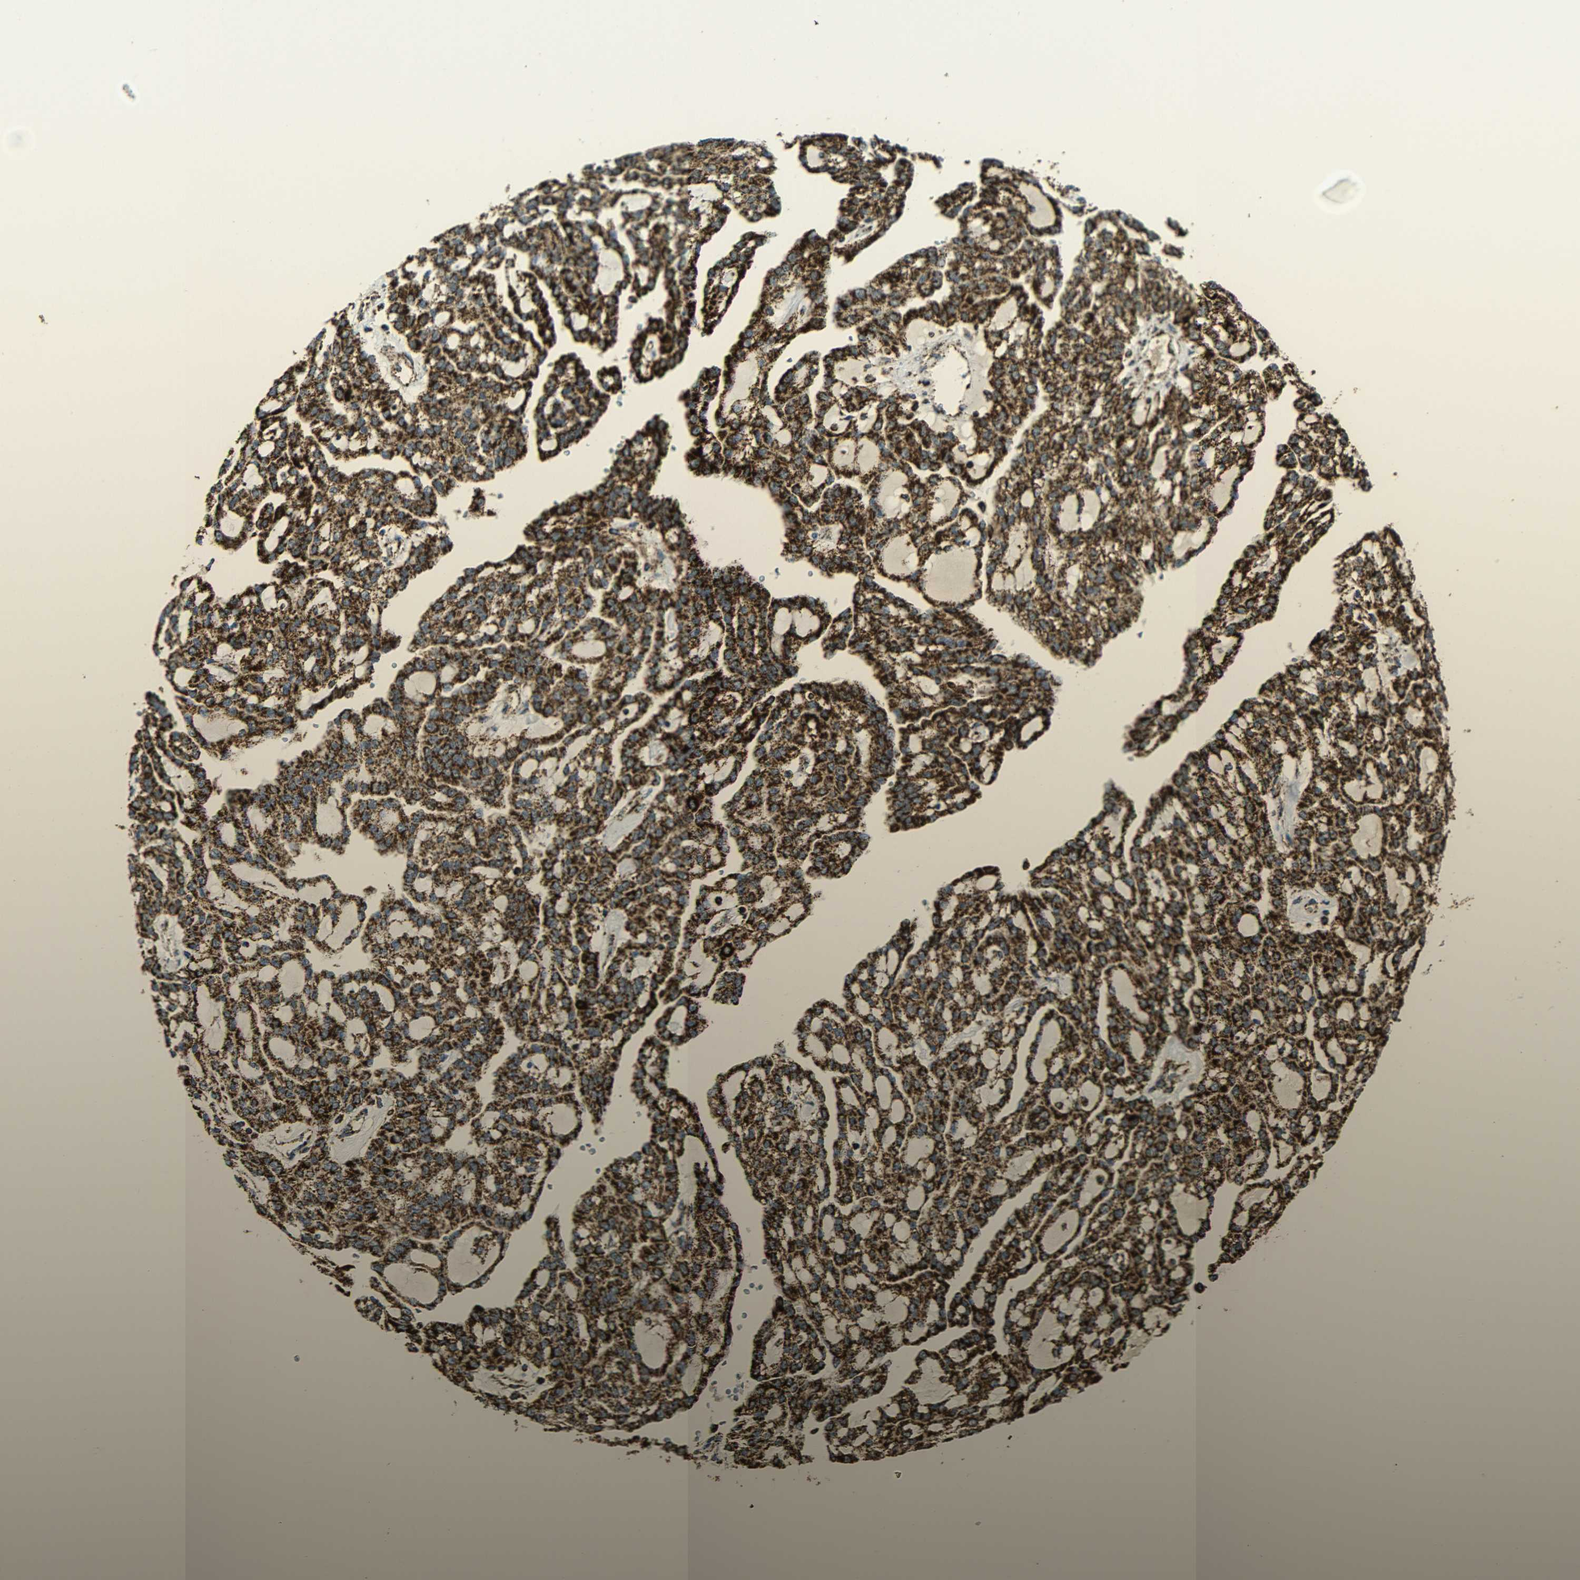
{"staining": {"intensity": "strong", "quantity": ">75%", "location": "cytoplasmic/membranous"}, "tissue": "renal cancer", "cell_type": "Tumor cells", "image_type": "cancer", "snomed": [{"axis": "morphology", "description": "Adenocarcinoma, NOS"}, {"axis": "topography", "description": "Kidney"}], "caption": "Brown immunohistochemical staining in renal cancer (adenocarcinoma) shows strong cytoplasmic/membranous positivity in approximately >75% of tumor cells.", "gene": "ATP5F1A", "patient": {"sex": "male", "age": 63}}